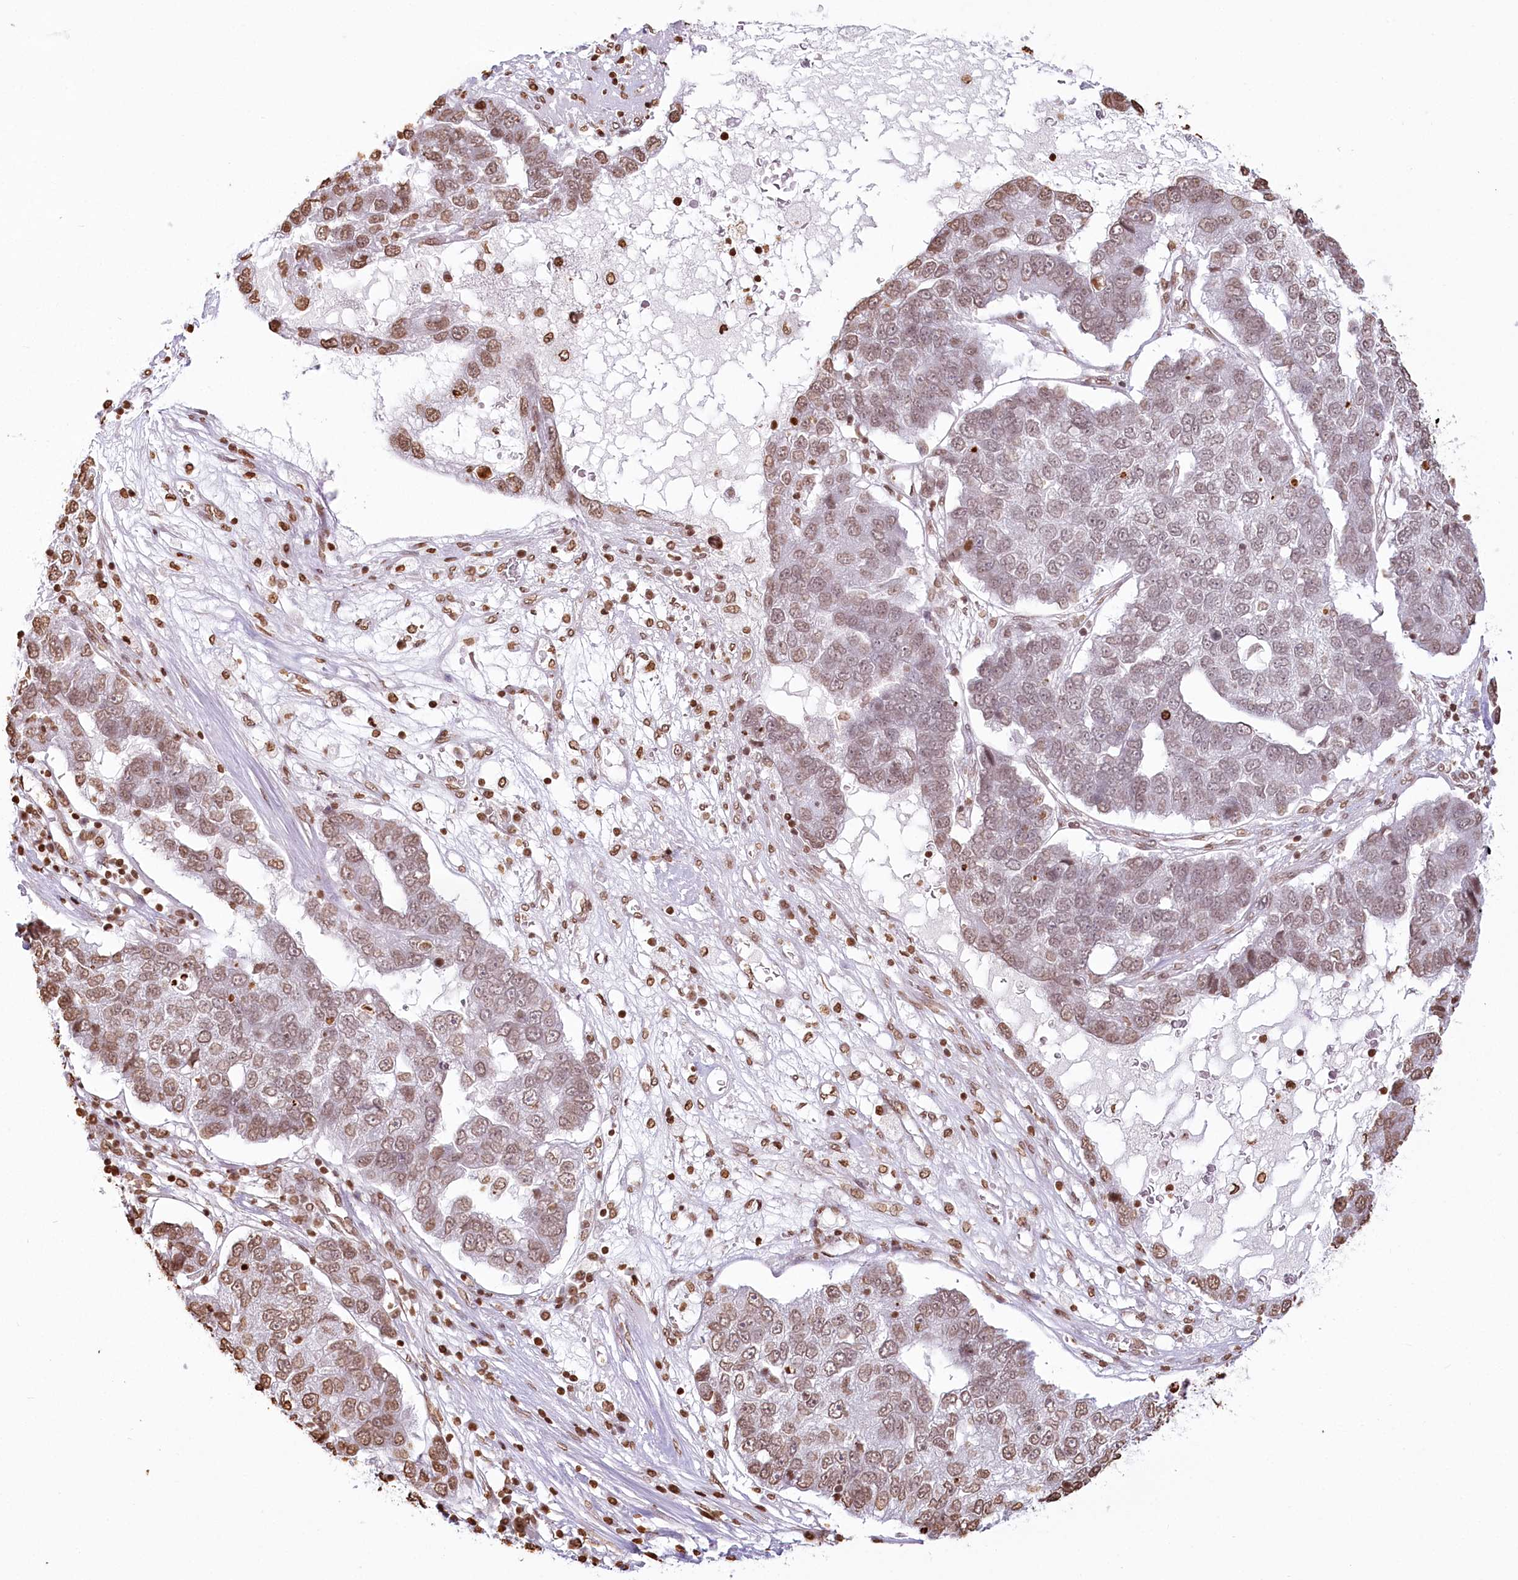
{"staining": {"intensity": "moderate", "quantity": "25%-75%", "location": "nuclear"}, "tissue": "pancreatic cancer", "cell_type": "Tumor cells", "image_type": "cancer", "snomed": [{"axis": "morphology", "description": "Adenocarcinoma, NOS"}, {"axis": "topography", "description": "Pancreas"}], "caption": "Adenocarcinoma (pancreatic) was stained to show a protein in brown. There is medium levels of moderate nuclear positivity in approximately 25%-75% of tumor cells. The protein is shown in brown color, while the nuclei are stained blue.", "gene": "FAM13A", "patient": {"sex": "female", "age": 61}}